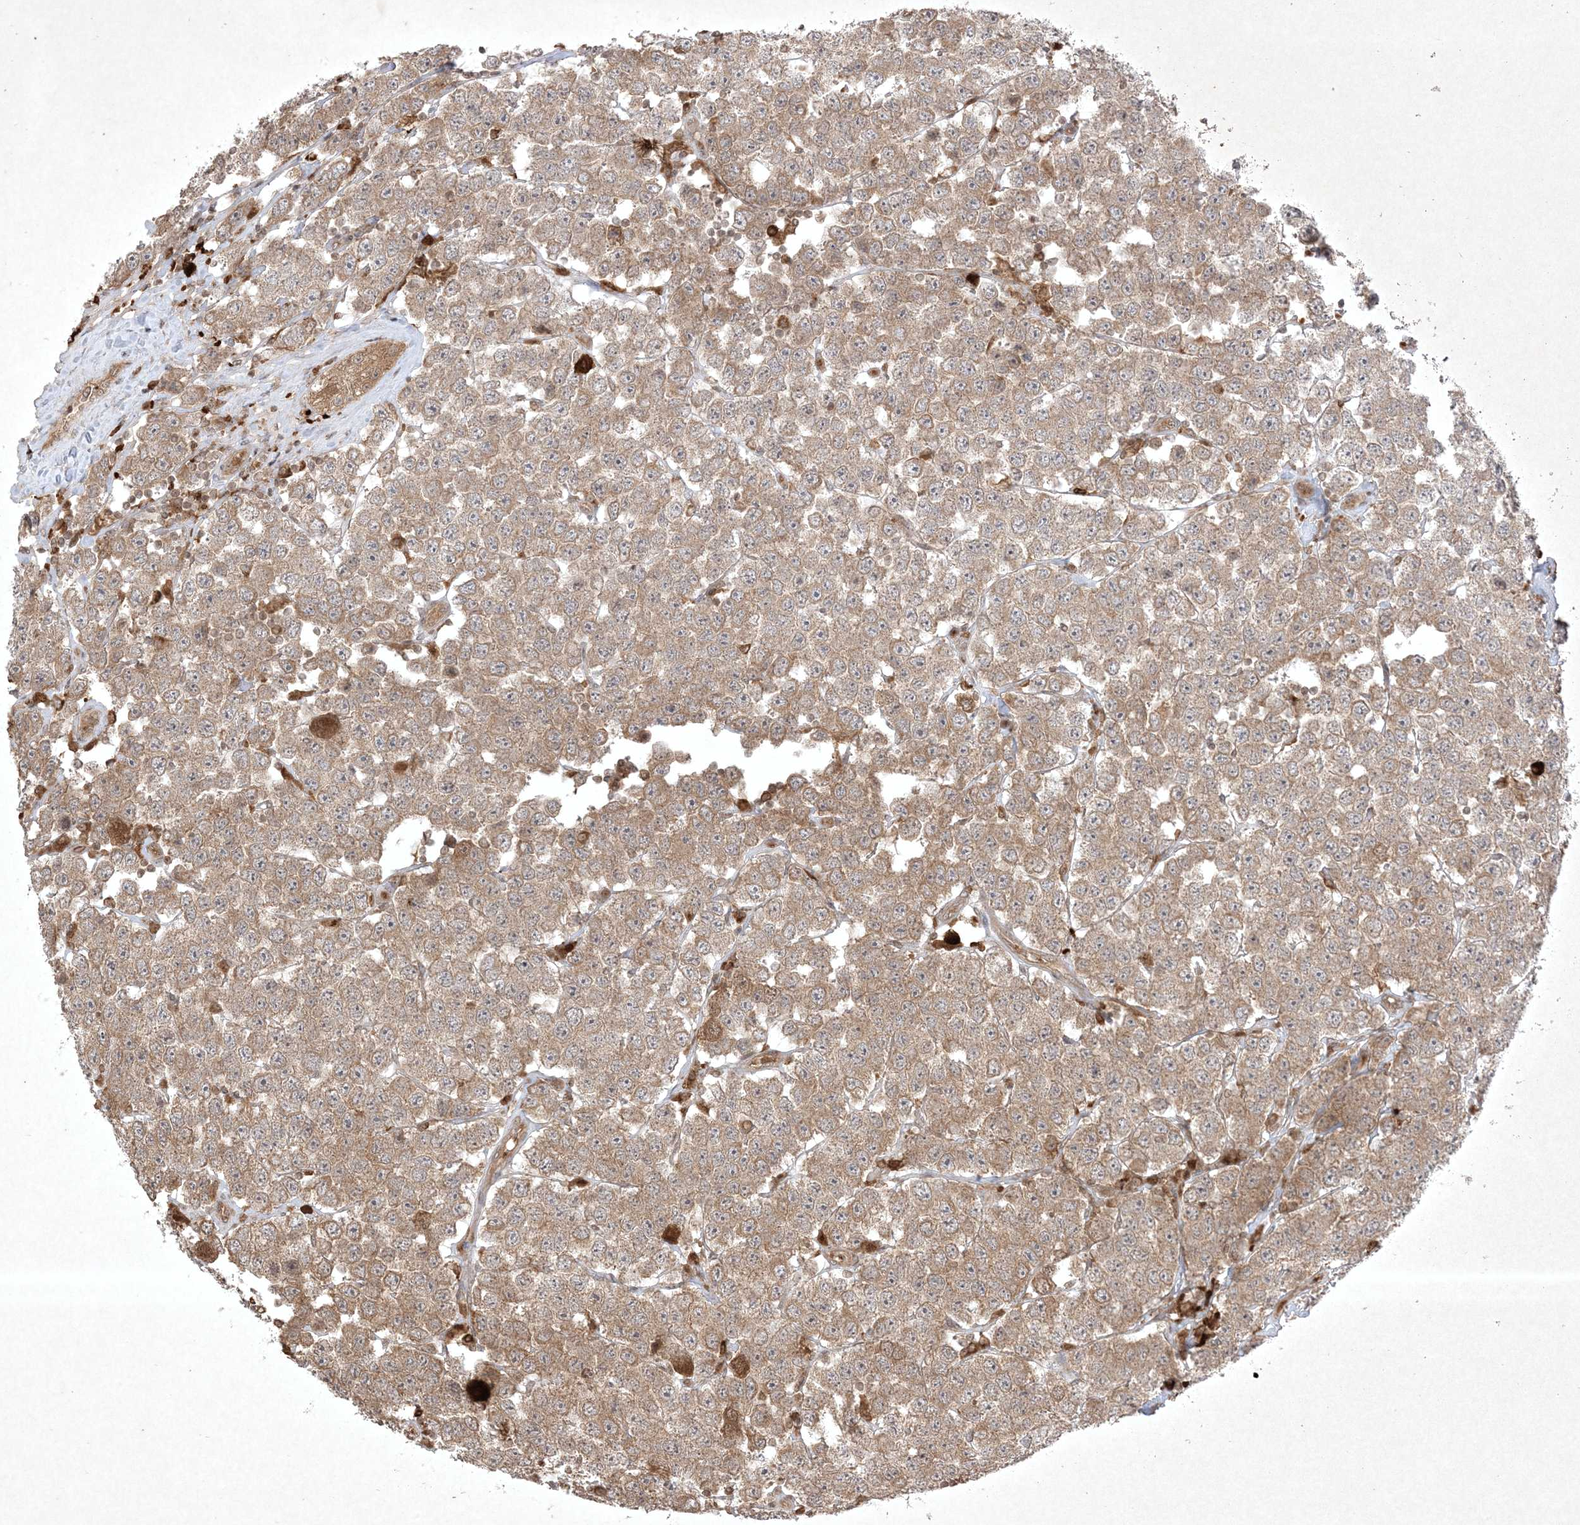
{"staining": {"intensity": "weak", "quantity": ">75%", "location": "cytoplasmic/membranous"}, "tissue": "testis cancer", "cell_type": "Tumor cells", "image_type": "cancer", "snomed": [{"axis": "morphology", "description": "Seminoma, NOS"}, {"axis": "topography", "description": "Testis"}], "caption": "A low amount of weak cytoplasmic/membranous expression is present in approximately >75% of tumor cells in seminoma (testis) tissue.", "gene": "PTK6", "patient": {"sex": "male", "age": 28}}